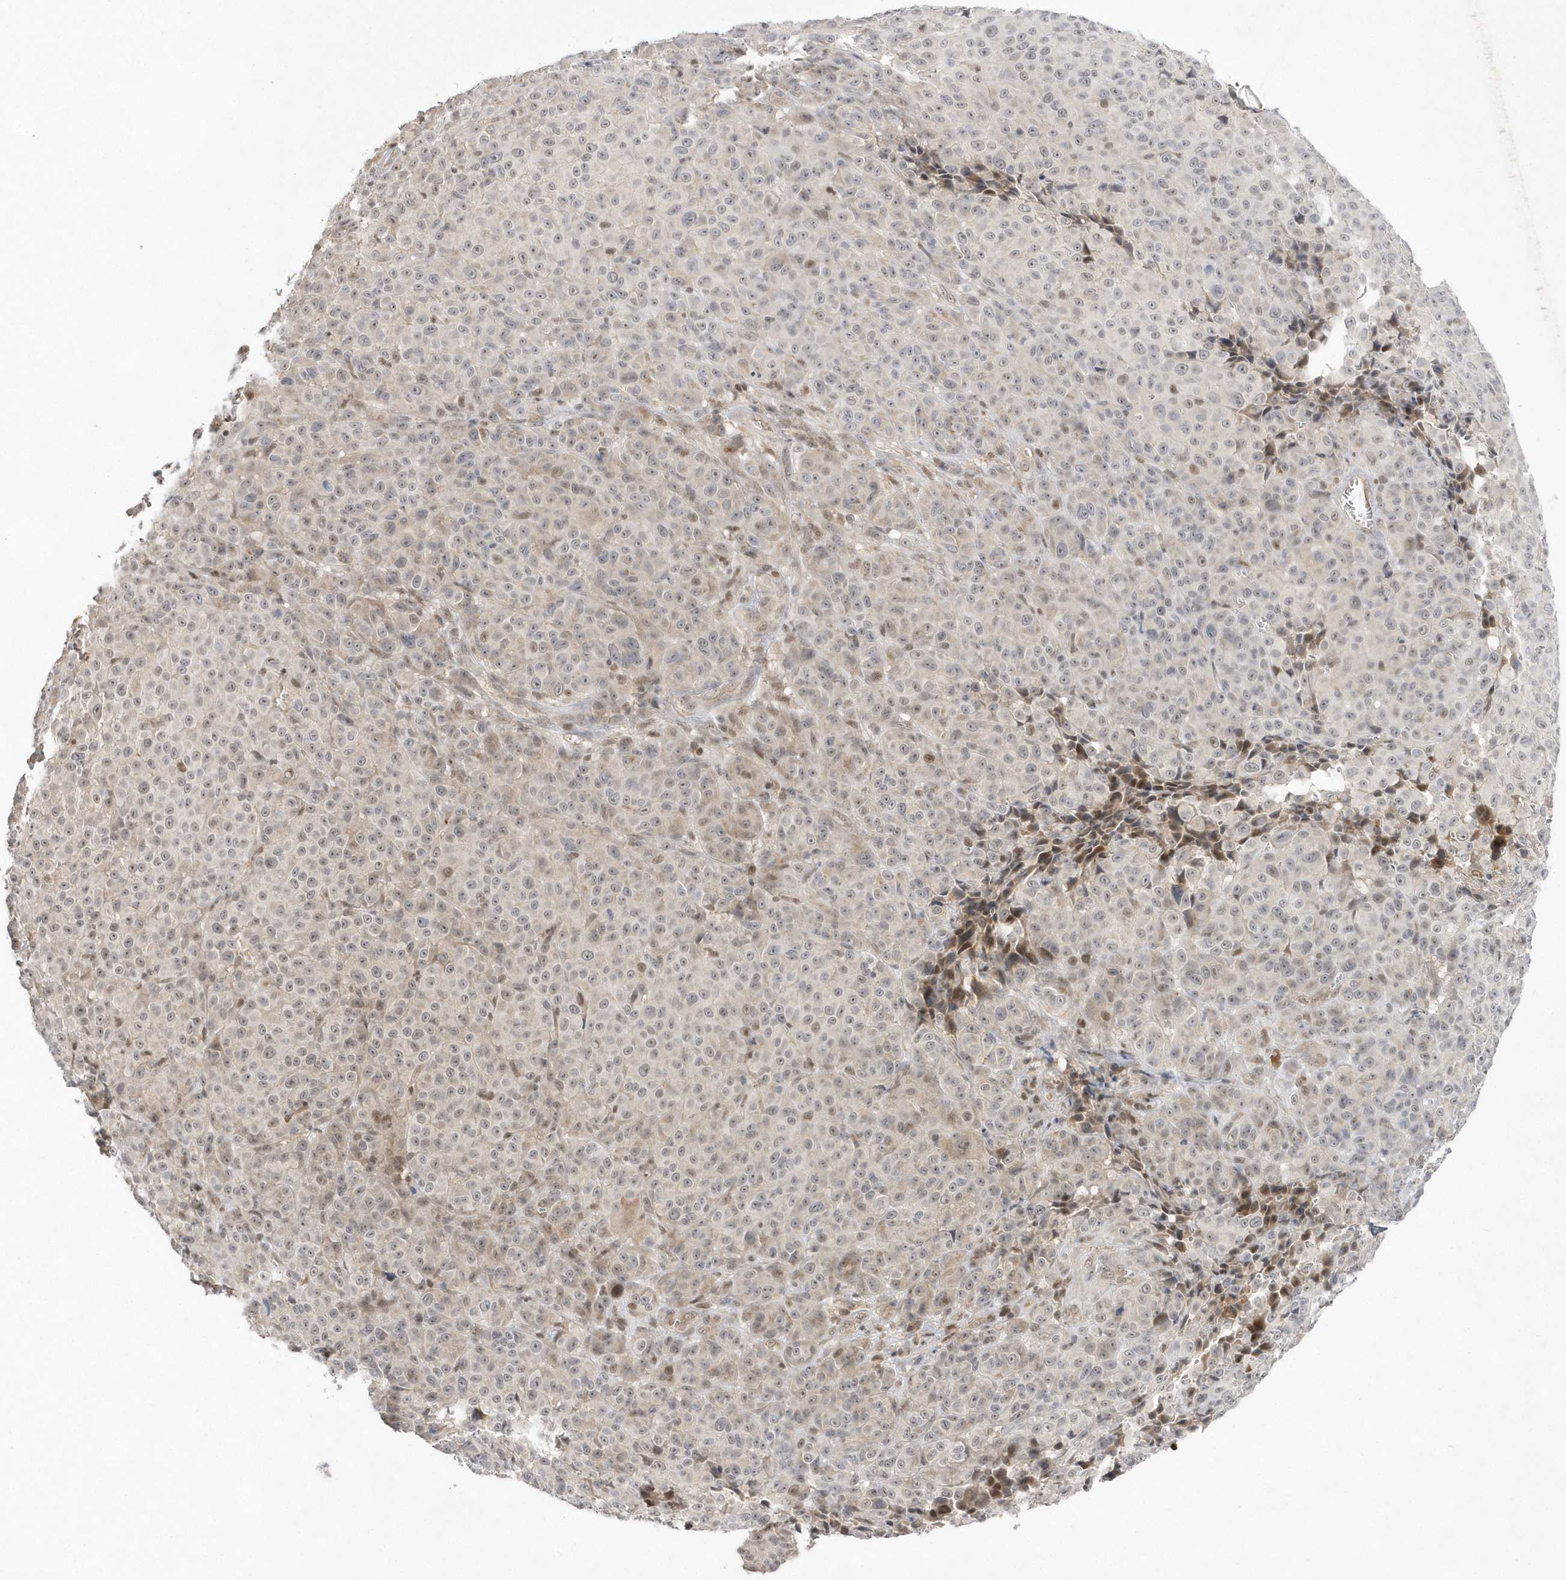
{"staining": {"intensity": "weak", "quantity": "<25%", "location": "nuclear"}, "tissue": "melanoma", "cell_type": "Tumor cells", "image_type": "cancer", "snomed": [{"axis": "morphology", "description": "Malignant melanoma, NOS"}, {"axis": "topography", "description": "Skin"}], "caption": "Malignant melanoma stained for a protein using IHC exhibits no positivity tumor cells.", "gene": "TMEM132B", "patient": {"sex": "male", "age": 73}}